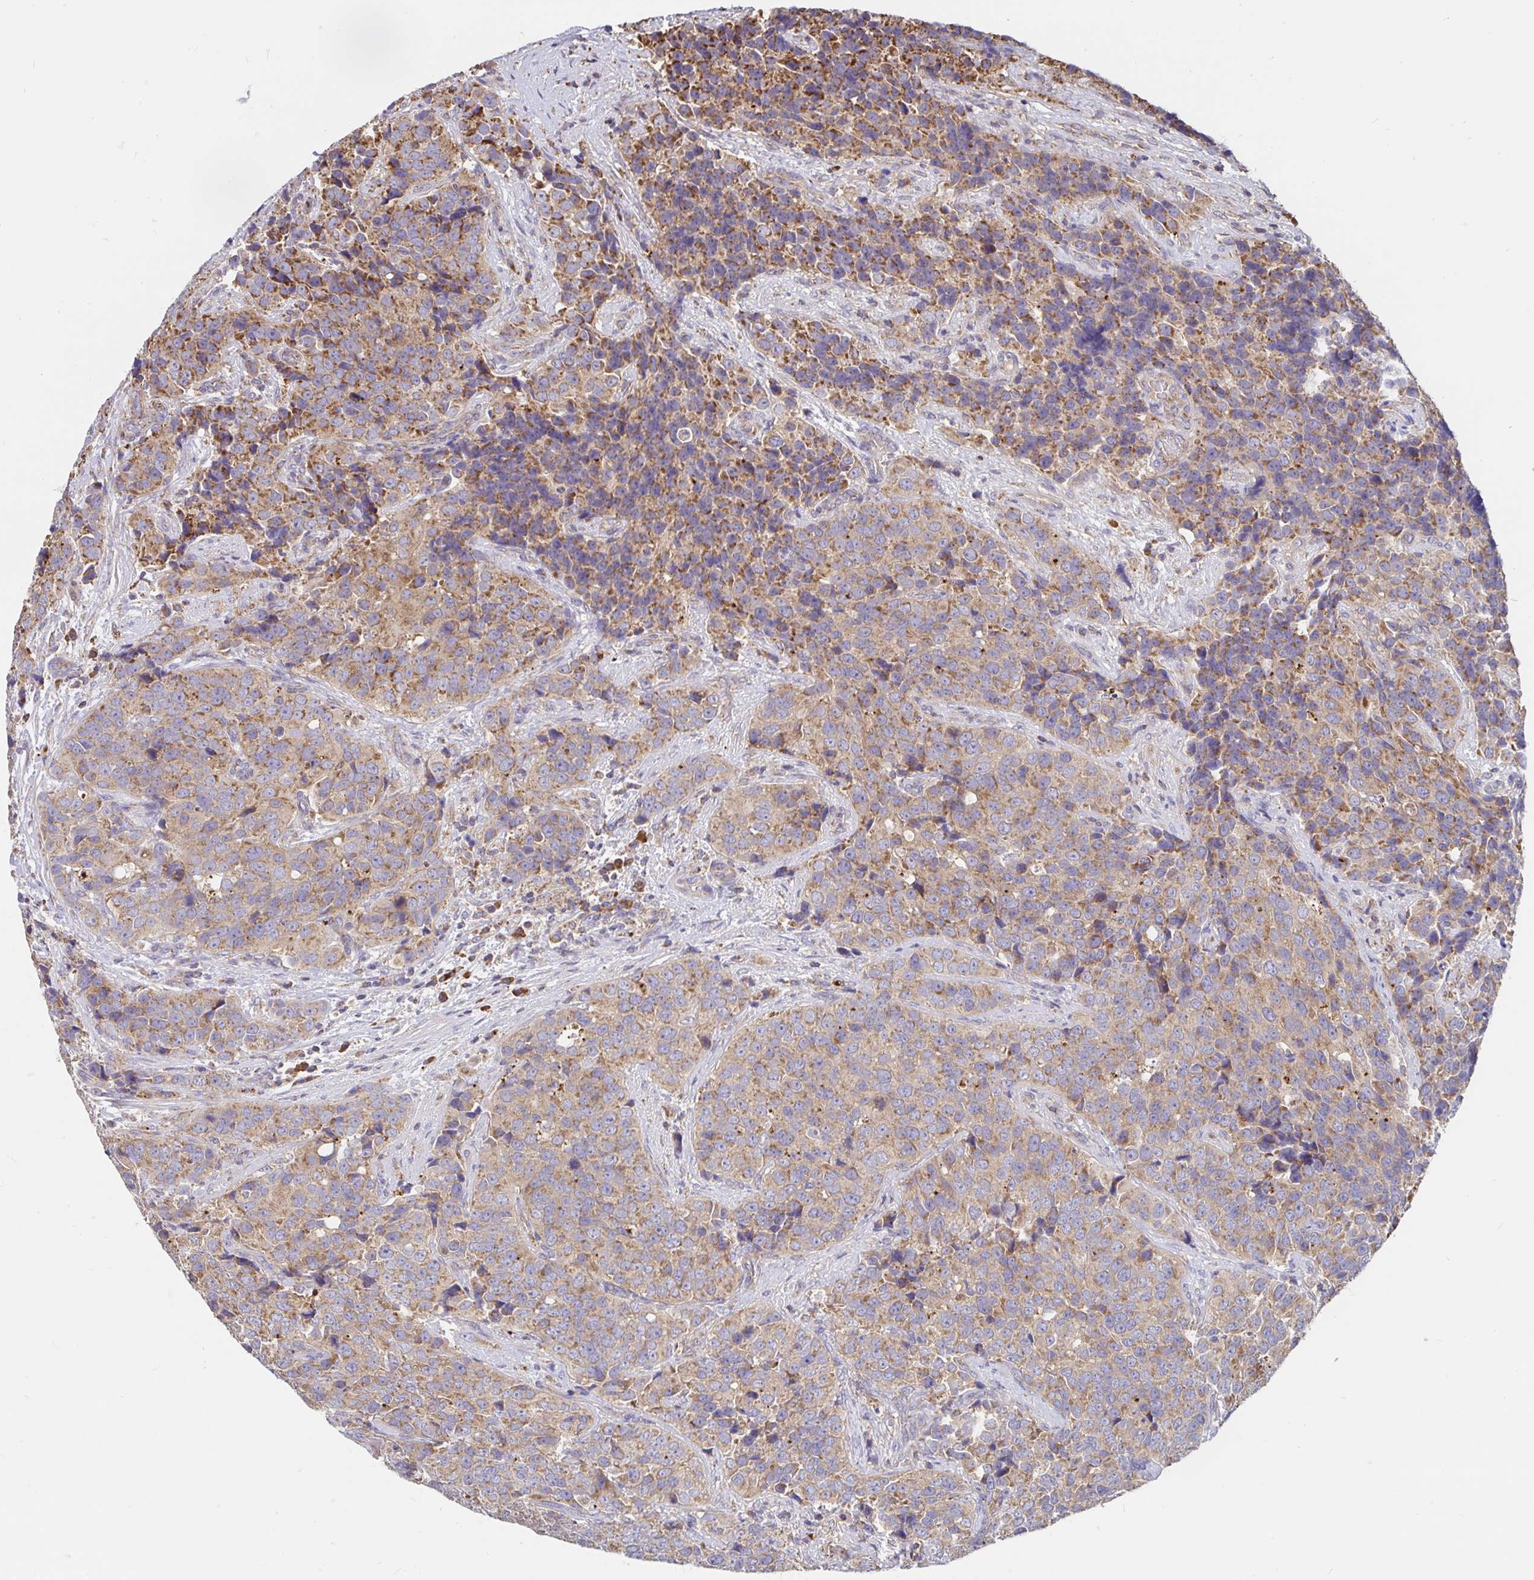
{"staining": {"intensity": "moderate", "quantity": "25%-75%", "location": "cytoplasmic/membranous"}, "tissue": "urothelial cancer", "cell_type": "Tumor cells", "image_type": "cancer", "snomed": [{"axis": "morphology", "description": "Urothelial carcinoma, NOS"}, {"axis": "topography", "description": "Urinary bladder"}], "caption": "IHC image of neoplastic tissue: transitional cell carcinoma stained using immunohistochemistry demonstrates medium levels of moderate protein expression localized specifically in the cytoplasmic/membranous of tumor cells, appearing as a cytoplasmic/membranous brown color.", "gene": "PRDX3", "patient": {"sex": "male", "age": 52}}